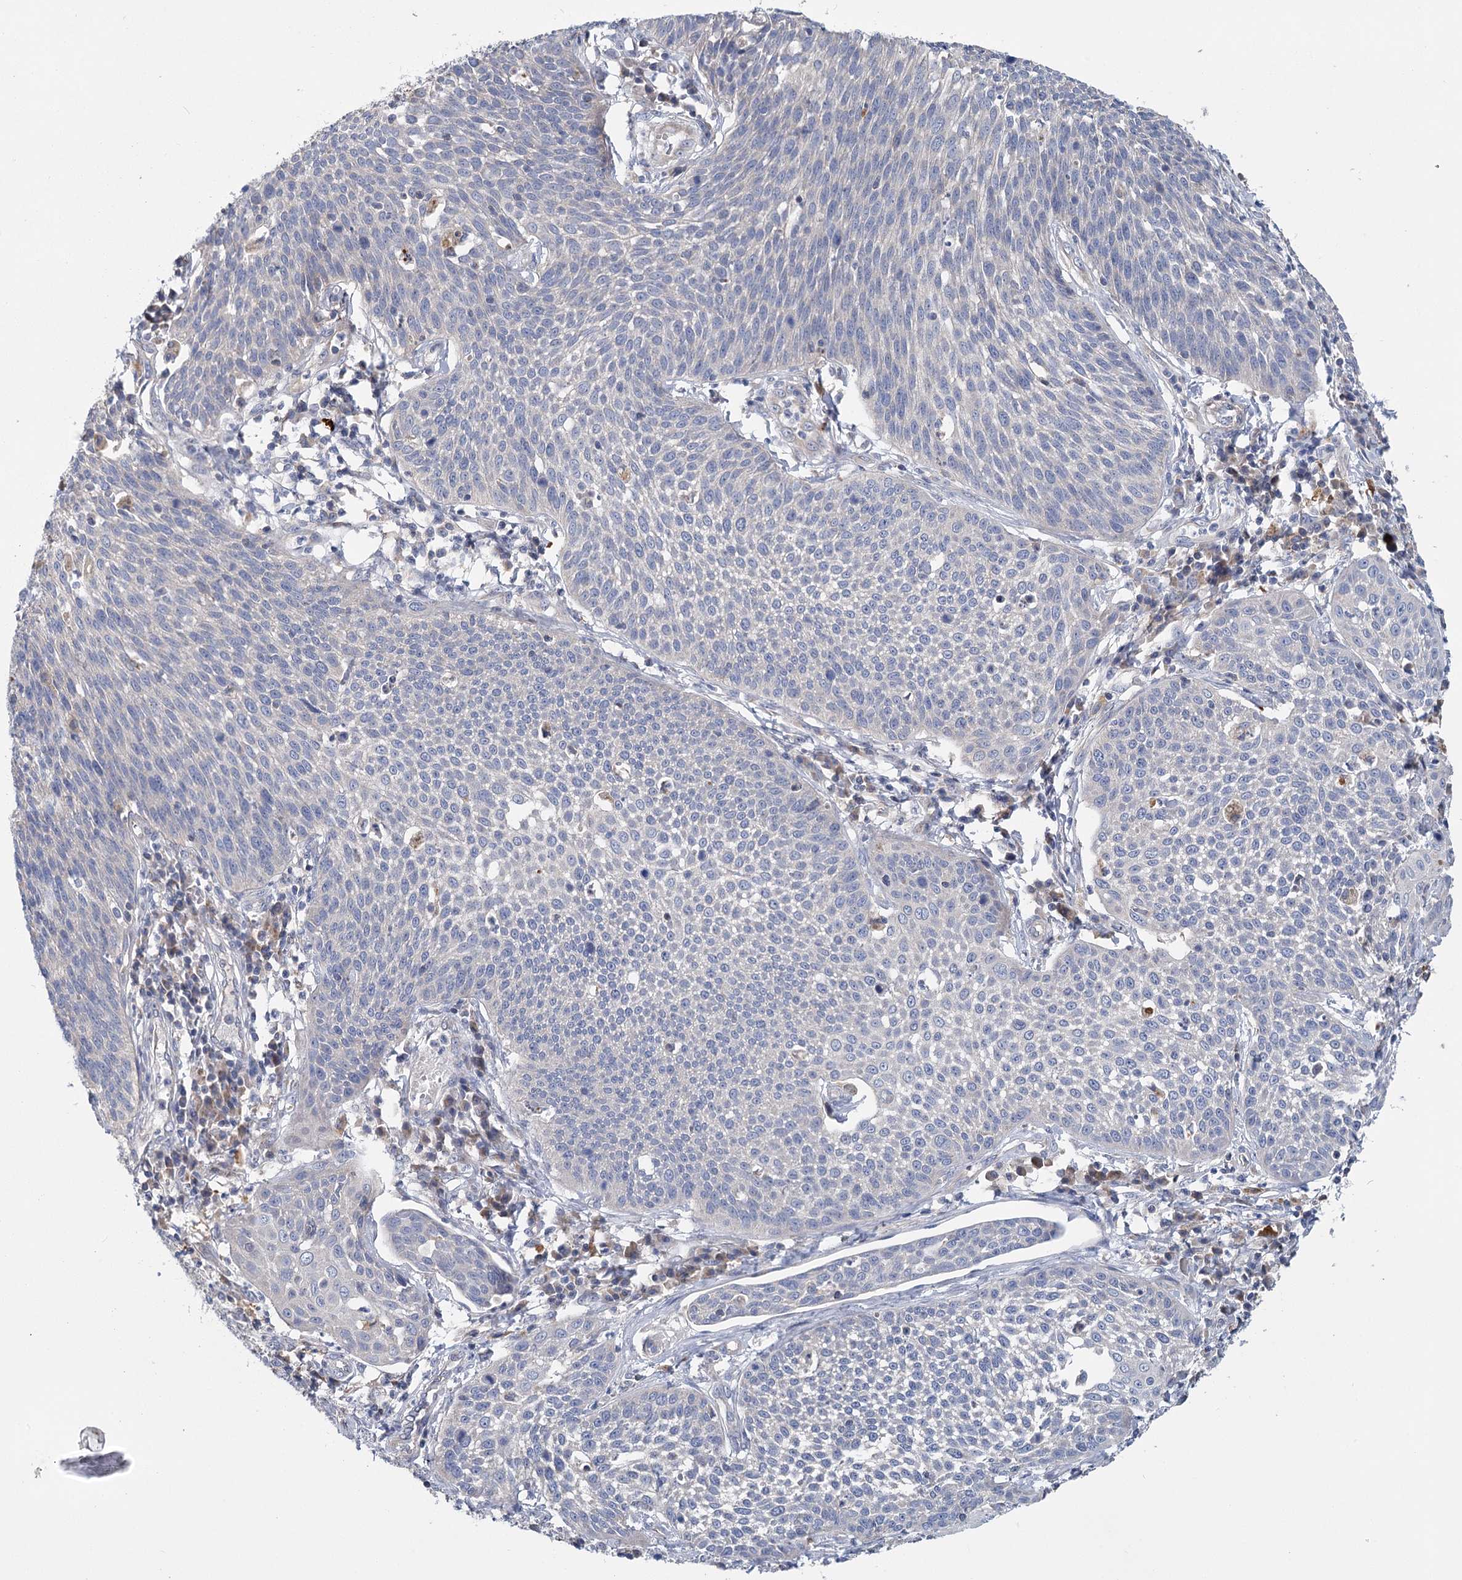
{"staining": {"intensity": "negative", "quantity": "none", "location": "none"}, "tissue": "cervical cancer", "cell_type": "Tumor cells", "image_type": "cancer", "snomed": [{"axis": "morphology", "description": "Squamous cell carcinoma, NOS"}, {"axis": "topography", "description": "Cervix"}], "caption": "IHC photomicrograph of neoplastic tissue: human cervical cancer stained with DAB shows no significant protein expression in tumor cells.", "gene": "ANKRD16", "patient": {"sex": "female", "age": 34}}